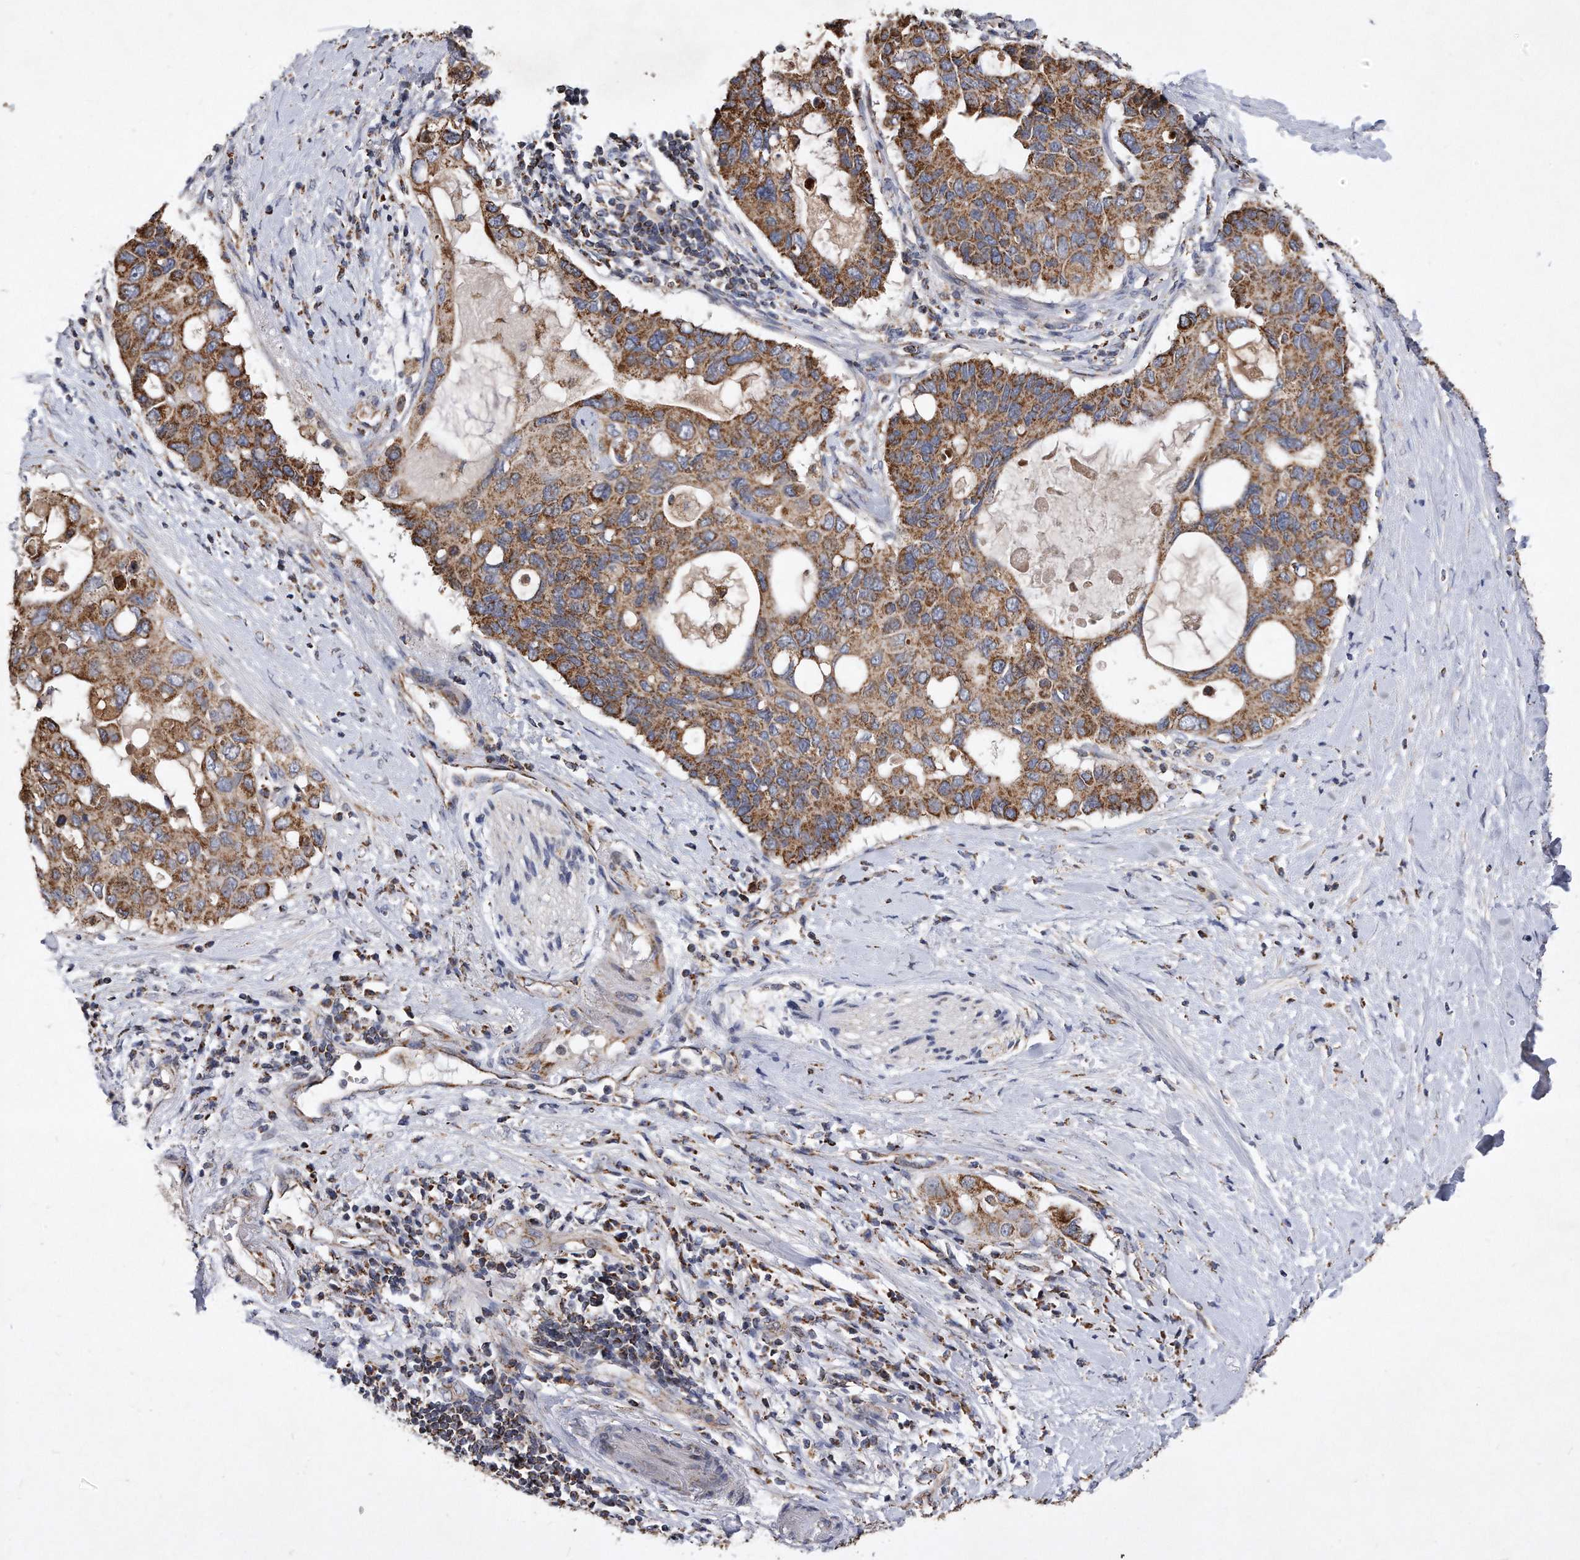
{"staining": {"intensity": "moderate", "quantity": ">75%", "location": "cytoplasmic/membranous"}, "tissue": "pancreatic cancer", "cell_type": "Tumor cells", "image_type": "cancer", "snomed": [{"axis": "morphology", "description": "Adenocarcinoma, NOS"}, {"axis": "topography", "description": "Pancreas"}], "caption": "Protein expression analysis of adenocarcinoma (pancreatic) reveals moderate cytoplasmic/membranous staining in about >75% of tumor cells. (IHC, brightfield microscopy, high magnification).", "gene": "PPP5C", "patient": {"sex": "female", "age": 56}}